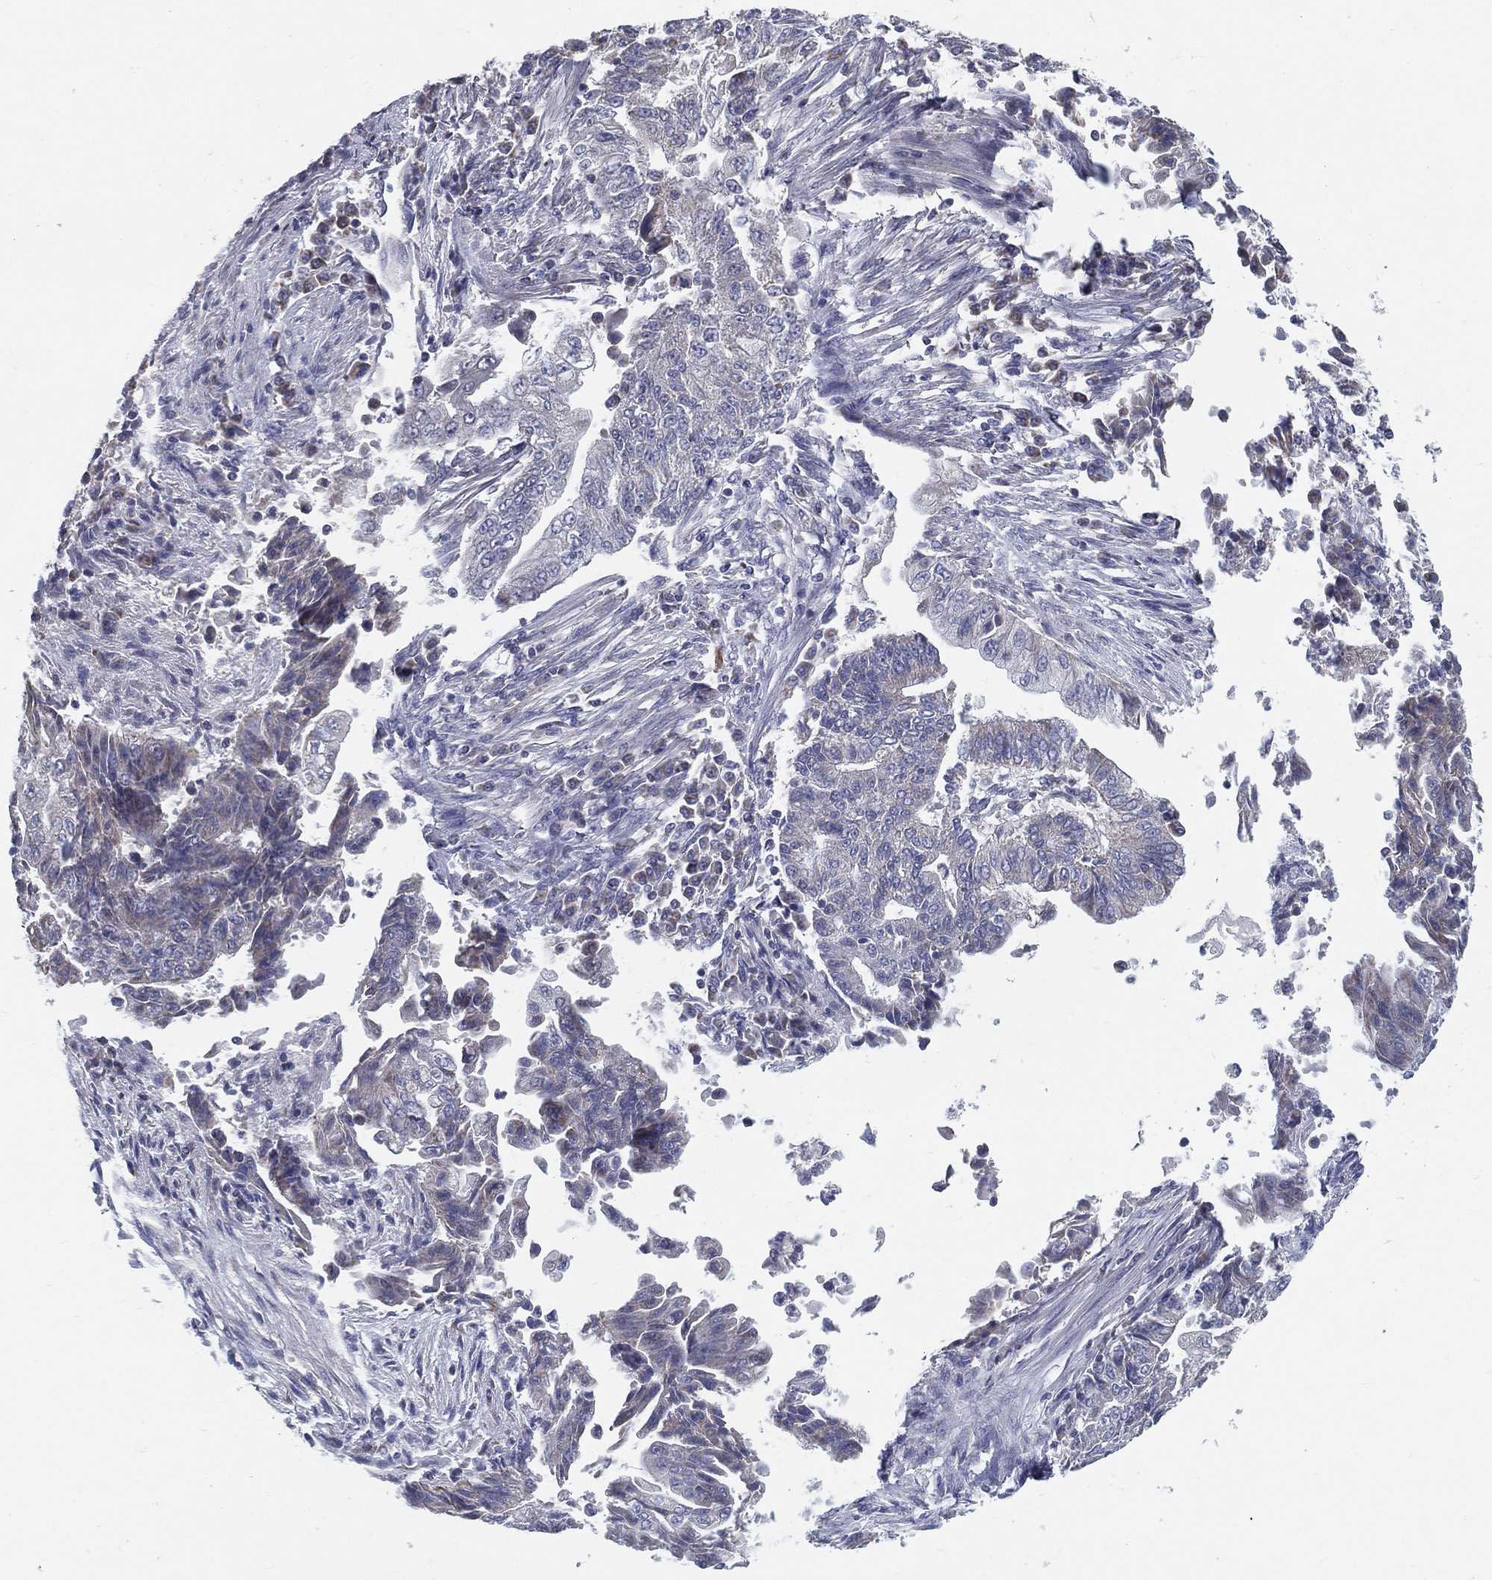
{"staining": {"intensity": "negative", "quantity": "none", "location": "none"}, "tissue": "endometrial cancer", "cell_type": "Tumor cells", "image_type": "cancer", "snomed": [{"axis": "morphology", "description": "Adenocarcinoma, NOS"}, {"axis": "topography", "description": "Uterus"}, {"axis": "topography", "description": "Endometrium"}], "caption": "Immunohistochemistry of adenocarcinoma (endometrial) demonstrates no expression in tumor cells.", "gene": "PCSK1", "patient": {"sex": "female", "age": 54}}